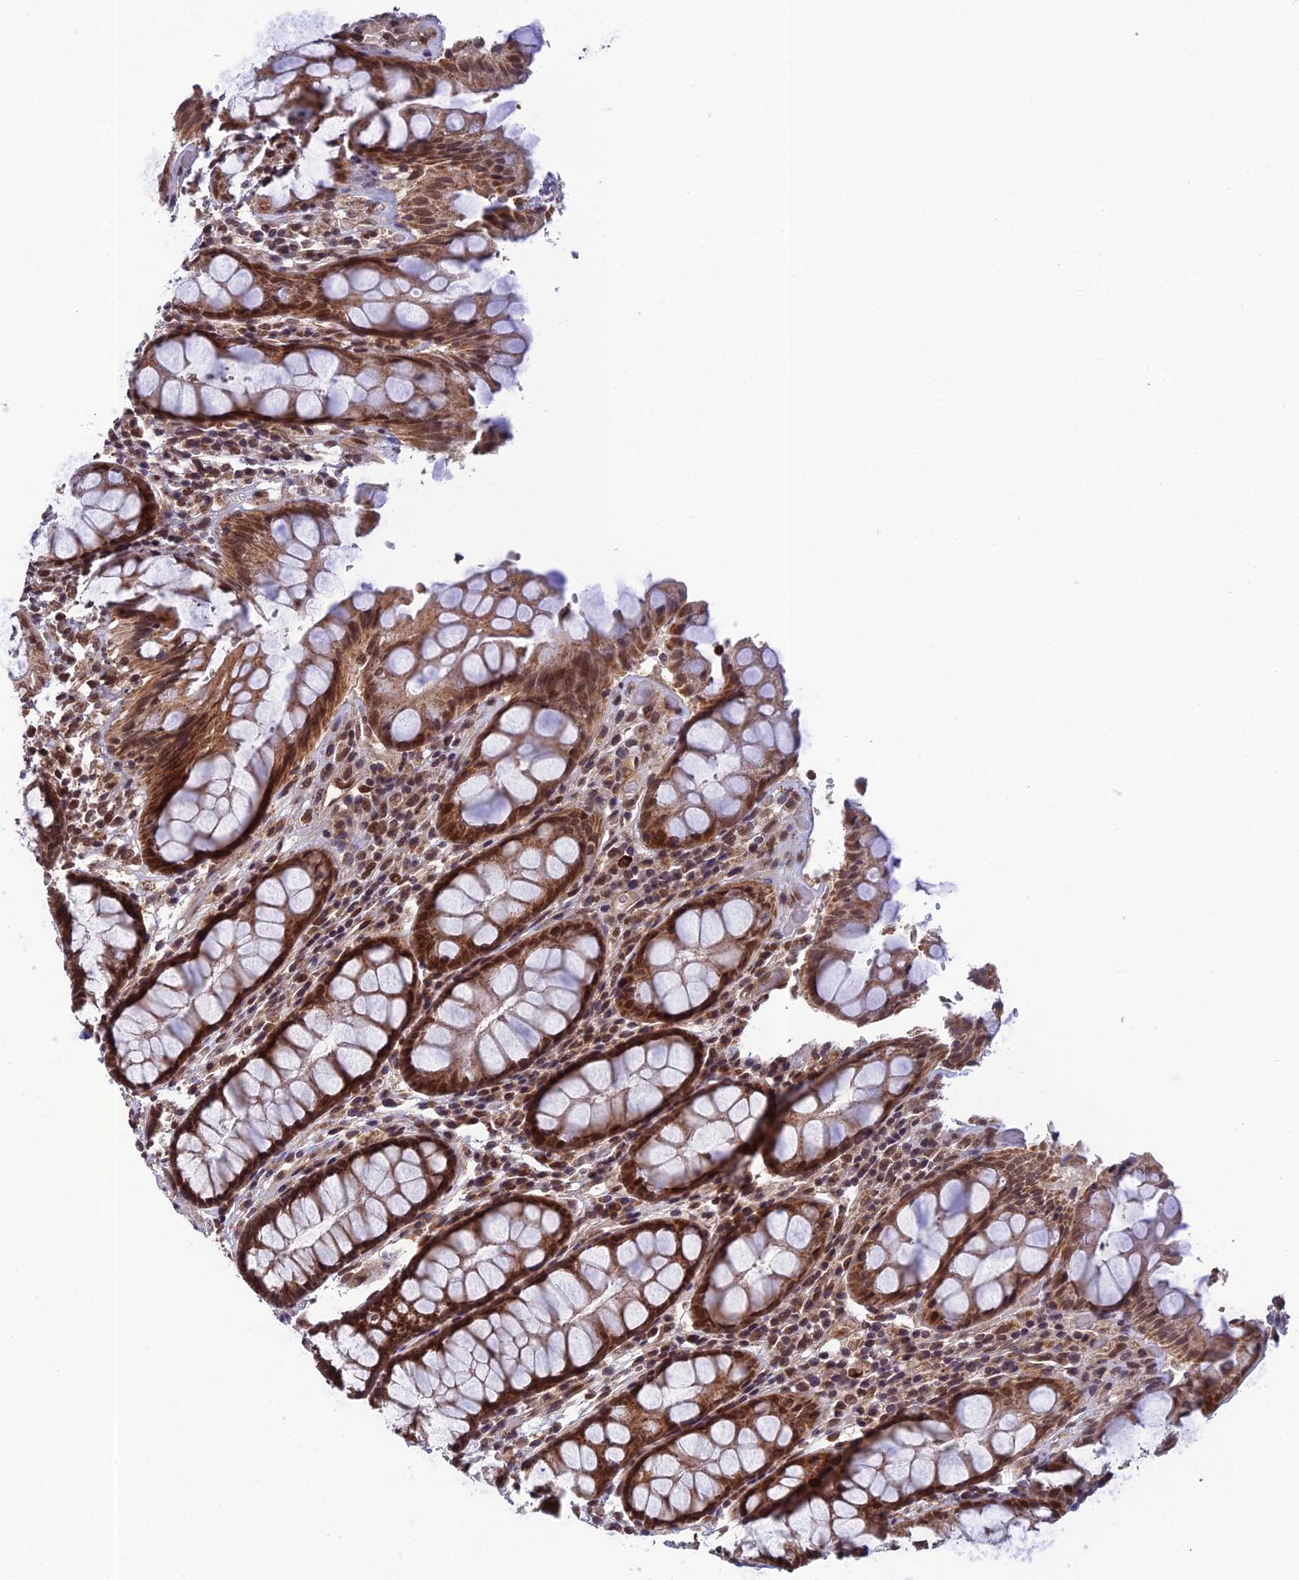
{"staining": {"intensity": "strong", "quantity": ">75%", "location": "cytoplasmic/membranous,nuclear"}, "tissue": "rectum", "cell_type": "Glandular cells", "image_type": "normal", "snomed": [{"axis": "morphology", "description": "Normal tissue, NOS"}, {"axis": "topography", "description": "Rectum"}], "caption": "Immunohistochemistry image of benign rectum: rectum stained using IHC exhibits high levels of strong protein expression localized specifically in the cytoplasmic/membranous,nuclear of glandular cells, appearing as a cytoplasmic/membranous,nuclear brown color.", "gene": "REXO1", "patient": {"sex": "male", "age": 64}}